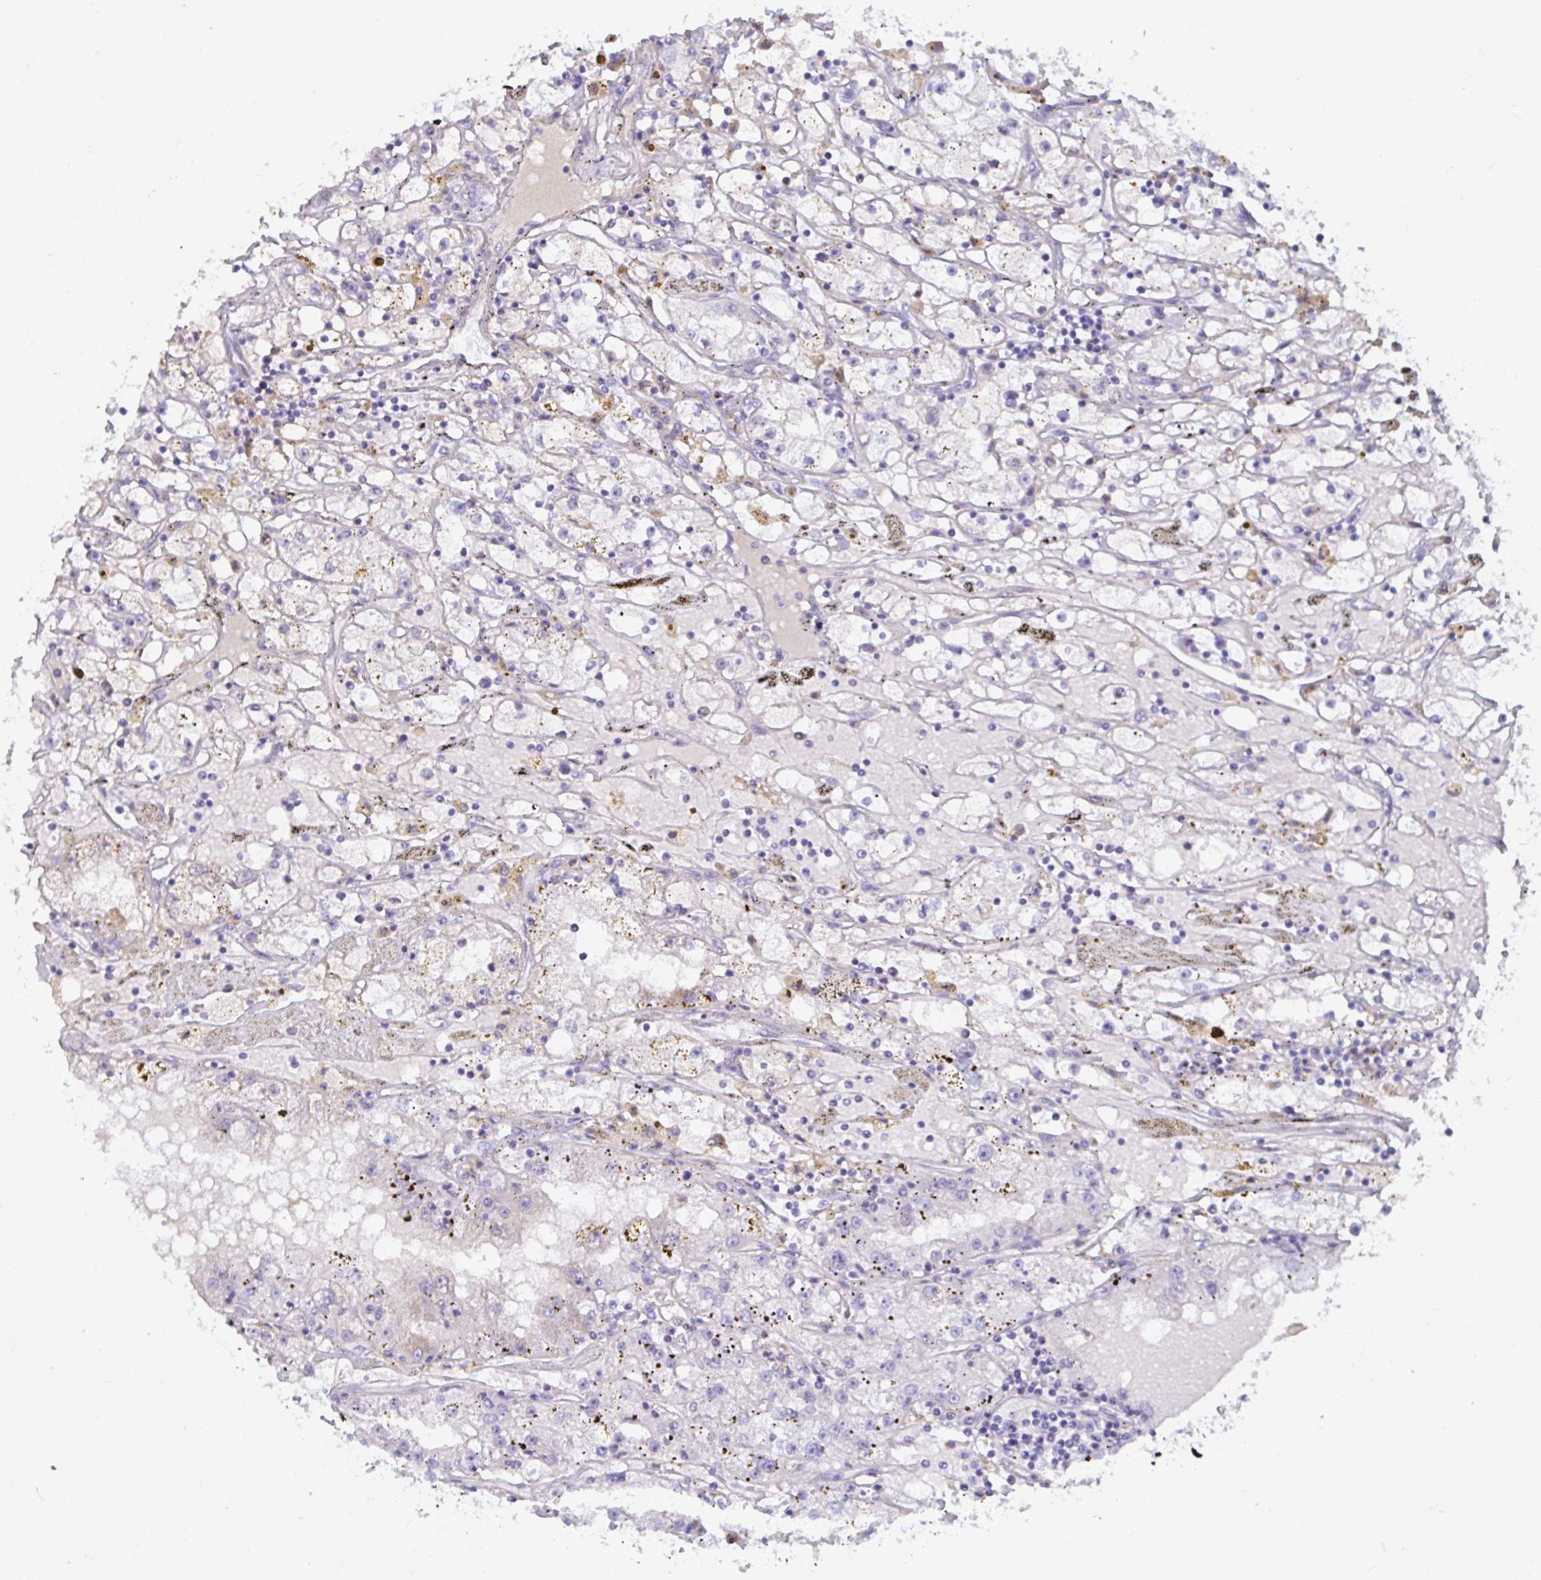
{"staining": {"intensity": "negative", "quantity": "none", "location": "none"}, "tissue": "renal cancer", "cell_type": "Tumor cells", "image_type": "cancer", "snomed": [{"axis": "morphology", "description": "Adenocarcinoma, NOS"}, {"axis": "topography", "description": "Kidney"}], "caption": "DAB (3,3'-diaminobenzidine) immunohistochemical staining of renal cancer (adenocarcinoma) shows no significant positivity in tumor cells. The staining is performed using DAB (3,3'-diaminobenzidine) brown chromogen with nuclei counter-stained in using hematoxylin.", "gene": "NPY", "patient": {"sex": "male", "age": 56}}